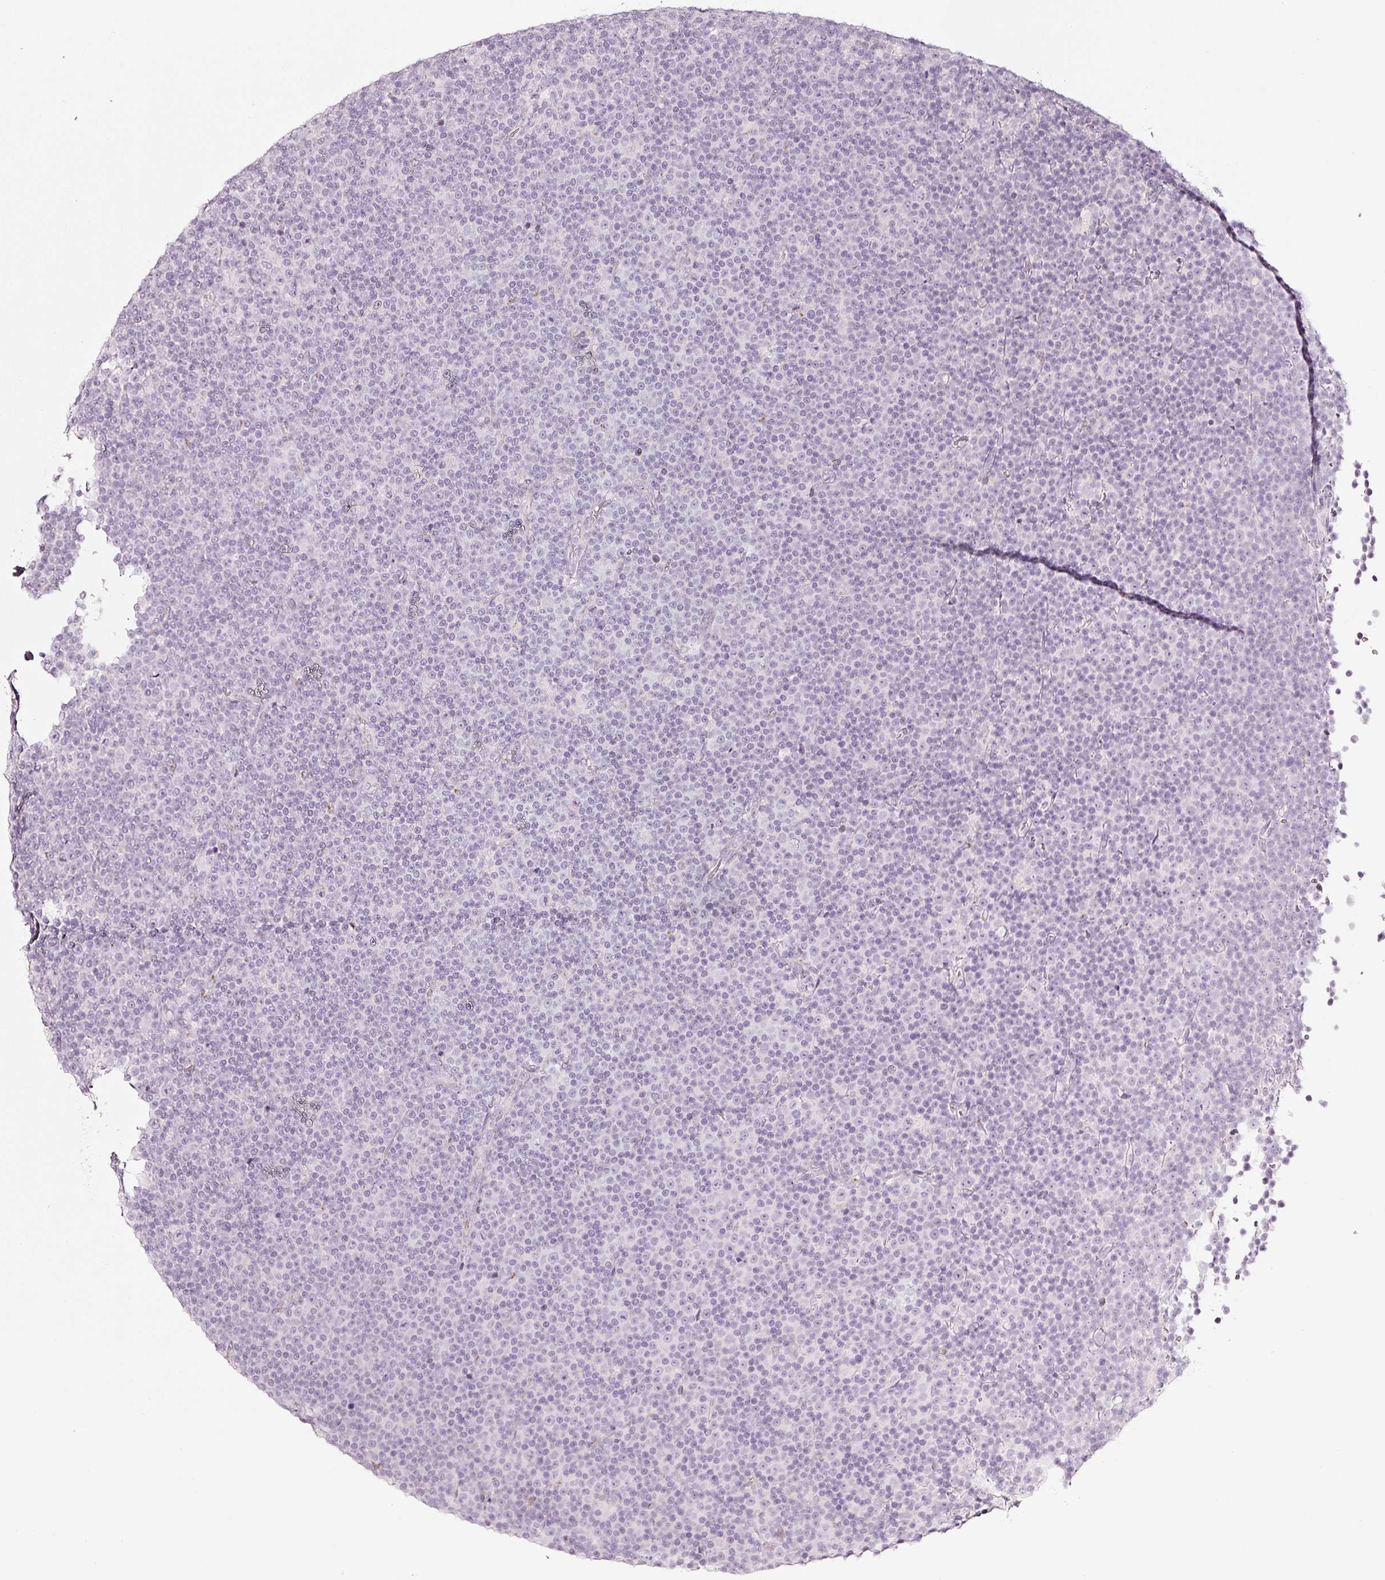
{"staining": {"intensity": "negative", "quantity": "none", "location": "none"}, "tissue": "lymphoma", "cell_type": "Tumor cells", "image_type": "cancer", "snomed": [{"axis": "morphology", "description": "Malignant lymphoma, non-Hodgkin's type, Low grade"}, {"axis": "topography", "description": "Lymph node"}], "caption": "A high-resolution image shows immunohistochemistry staining of lymphoma, which reveals no significant staining in tumor cells. The staining is performed using DAB brown chromogen with nuclei counter-stained in using hematoxylin.", "gene": "SDF4", "patient": {"sex": "female", "age": 67}}